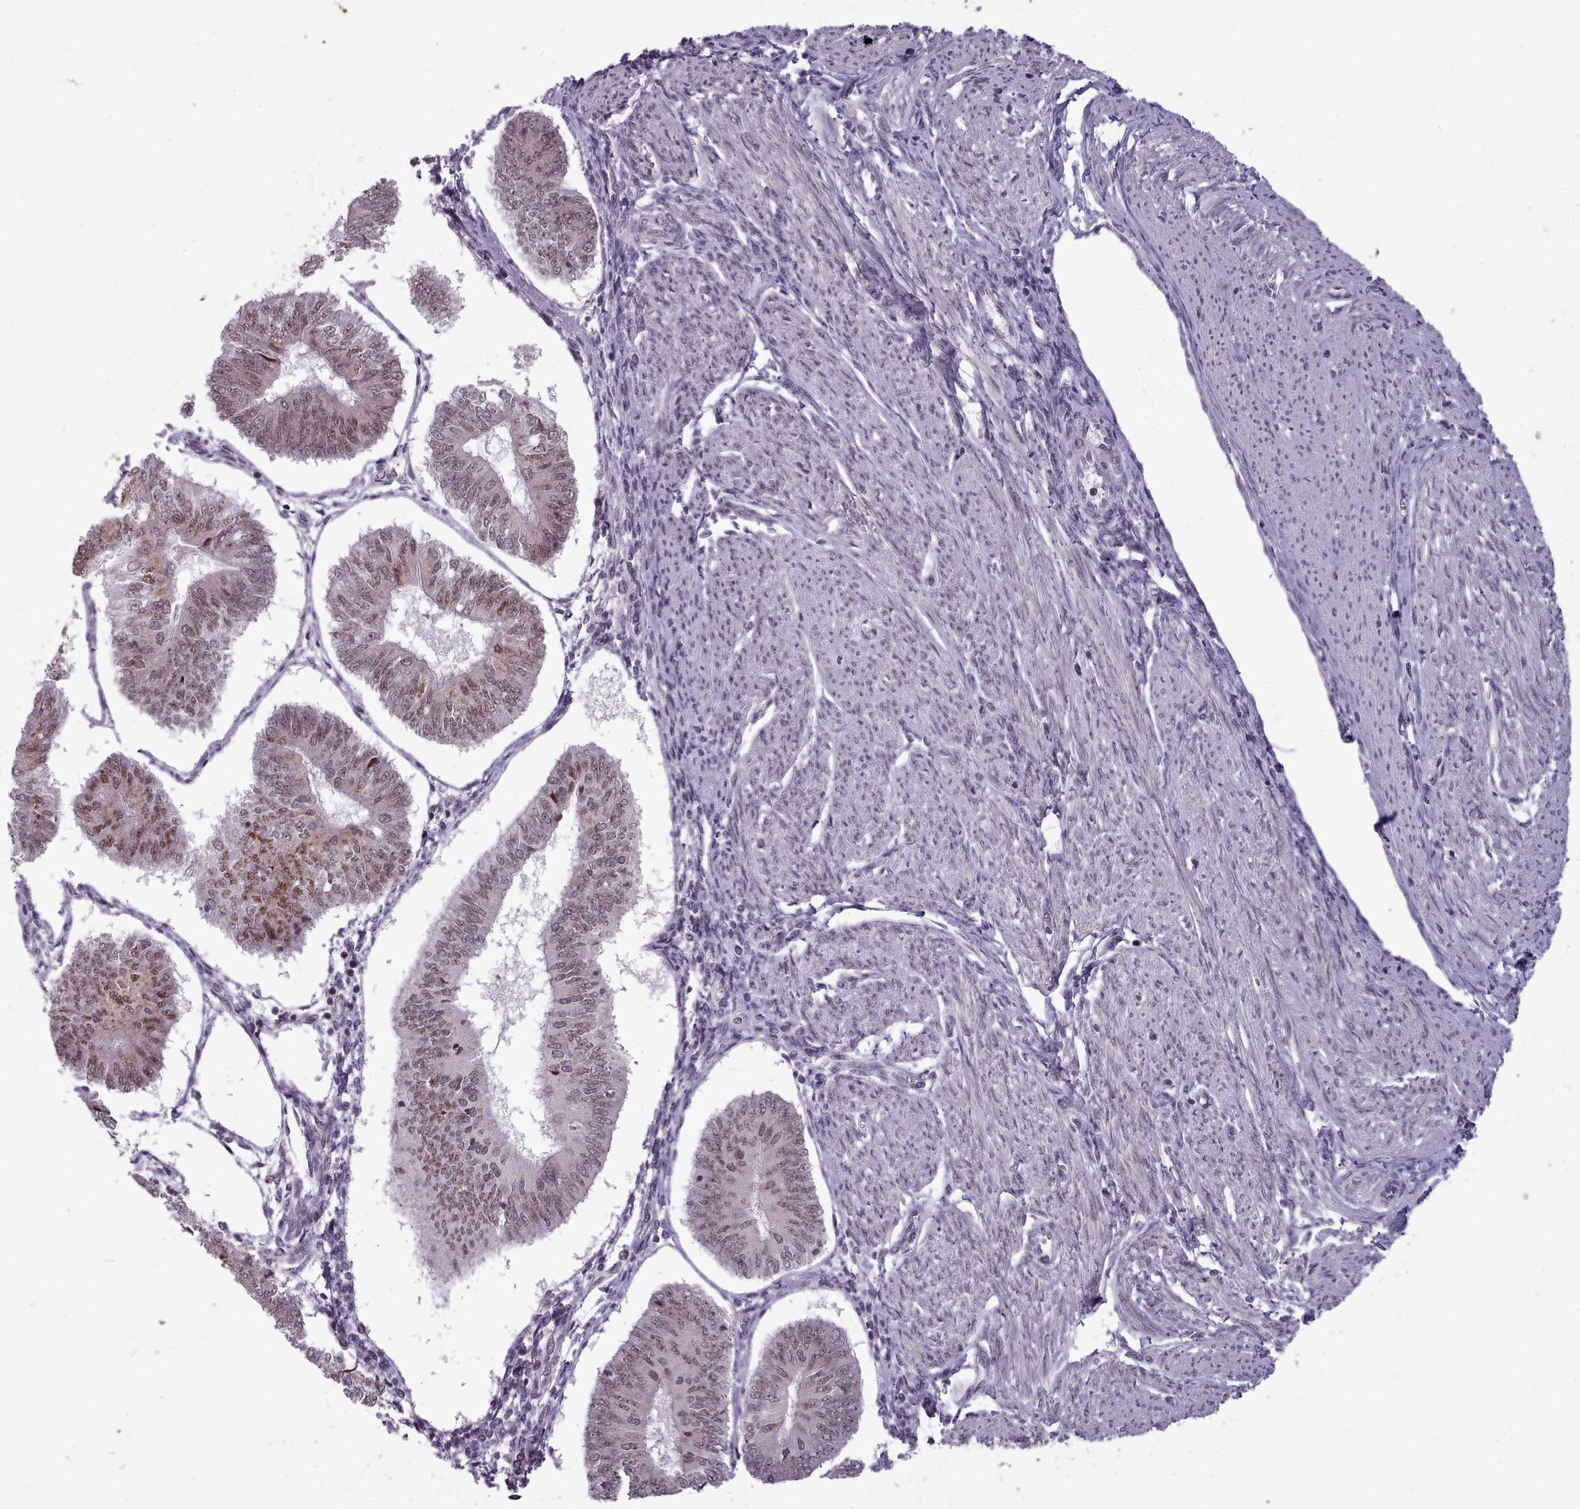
{"staining": {"intensity": "moderate", "quantity": ">75%", "location": "nuclear"}, "tissue": "endometrial cancer", "cell_type": "Tumor cells", "image_type": "cancer", "snomed": [{"axis": "morphology", "description": "Adenocarcinoma, NOS"}, {"axis": "topography", "description": "Endometrium"}], "caption": "Immunohistochemistry (IHC) staining of adenocarcinoma (endometrial), which displays medium levels of moderate nuclear staining in about >75% of tumor cells indicating moderate nuclear protein staining. The staining was performed using DAB (brown) for protein detection and nuclei were counterstained in hematoxylin (blue).", "gene": "SRSF9", "patient": {"sex": "female", "age": 58}}